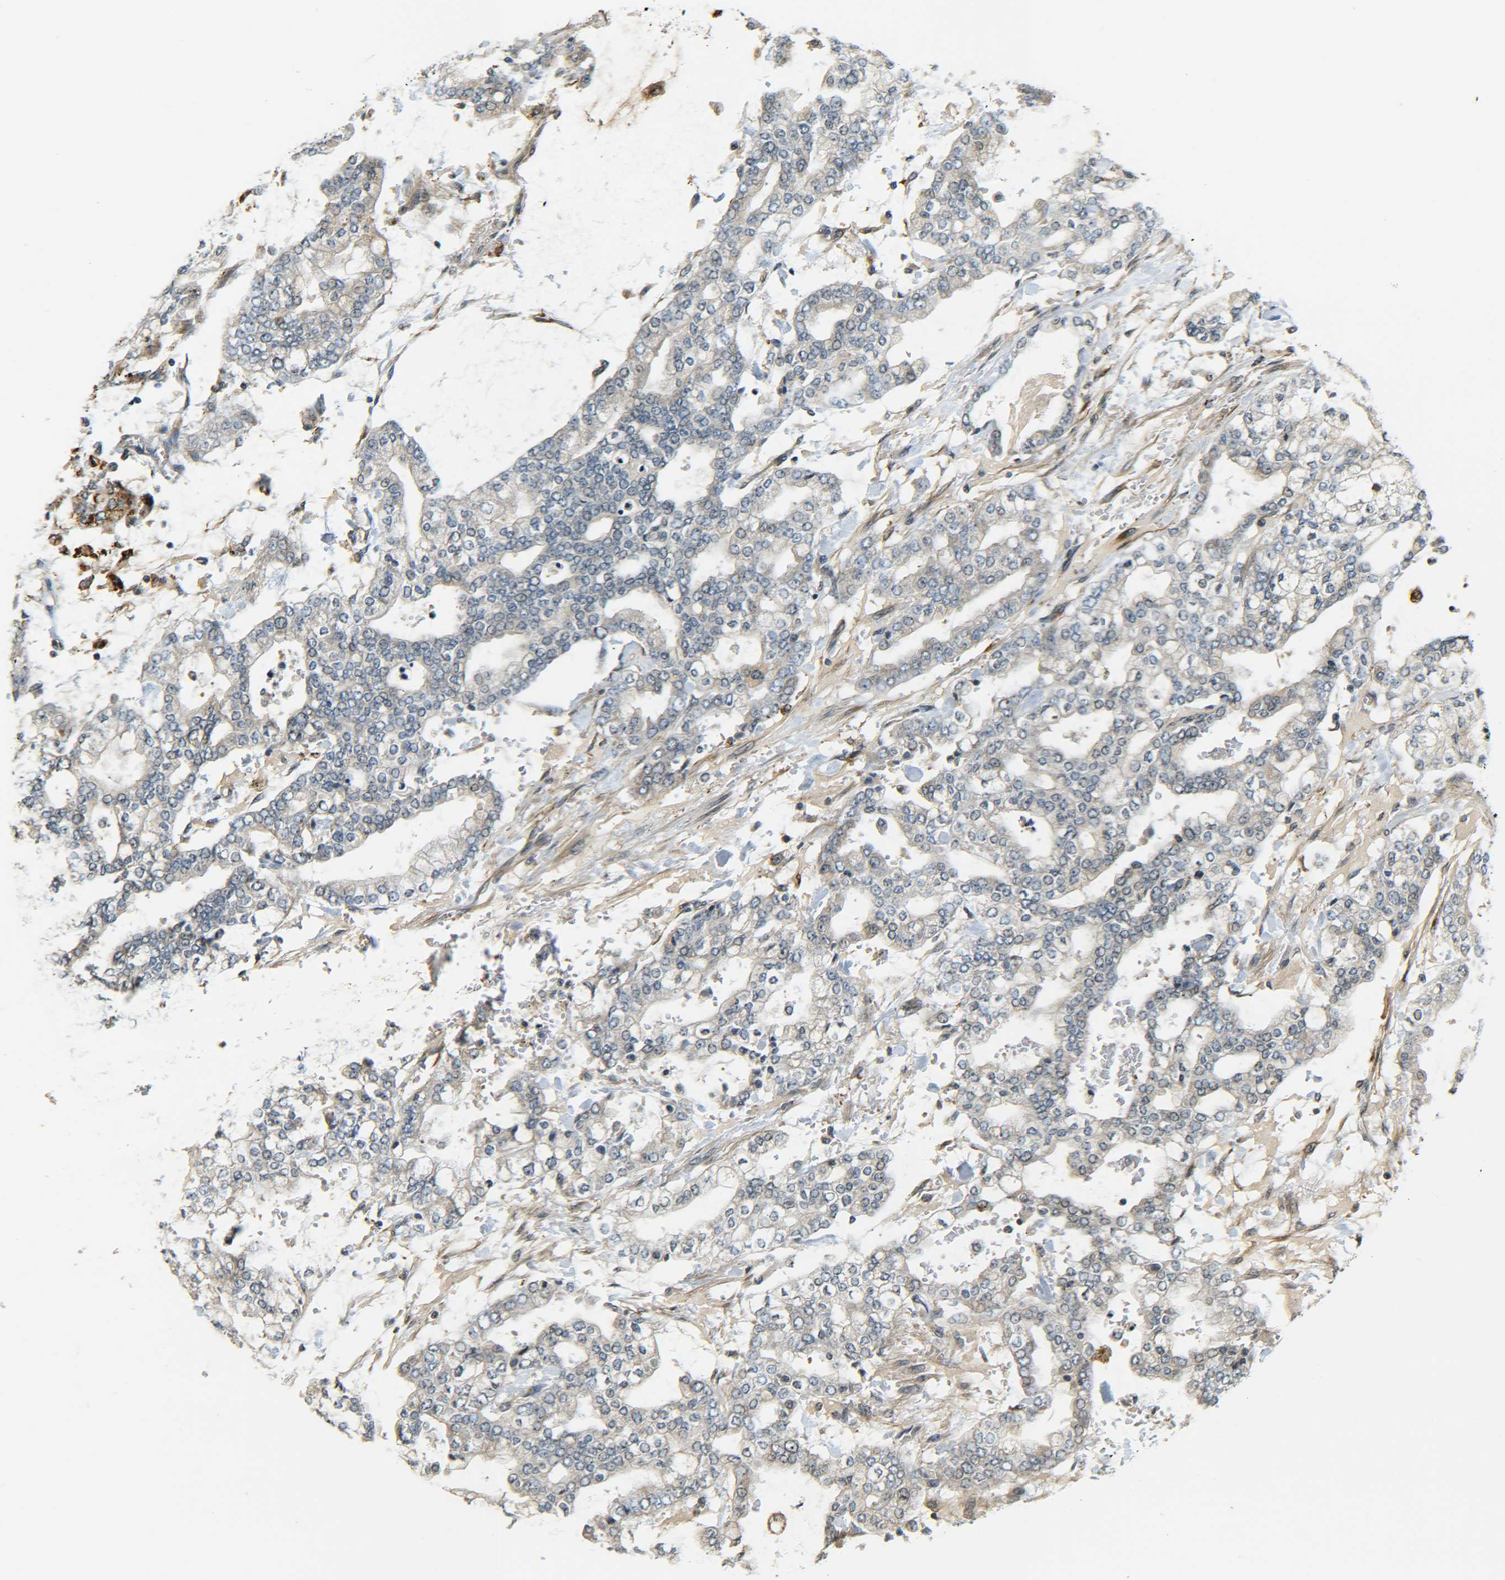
{"staining": {"intensity": "moderate", "quantity": "<25%", "location": "cytoplasmic/membranous"}, "tissue": "stomach cancer", "cell_type": "Tumor cells", "image_type": "cancer", "snomed": [{"axis": "morphology", "description": "Normal tissue, NOS"}, {"axis": "morphology", "description": "Adenocarcinoma, NOS"}, {"axis": "topography", "description": "Stomach, upper"}, {"axis": "topography", "description": "Stomach"}], "caption": "The image shows staining of stomach adenocarcinoma, revealing moderate cytoplasmic/membranous protein staining (brown color) within tumor cells.", "gene": "DAB2", "patient": {"sex": "male", "age": 76}}